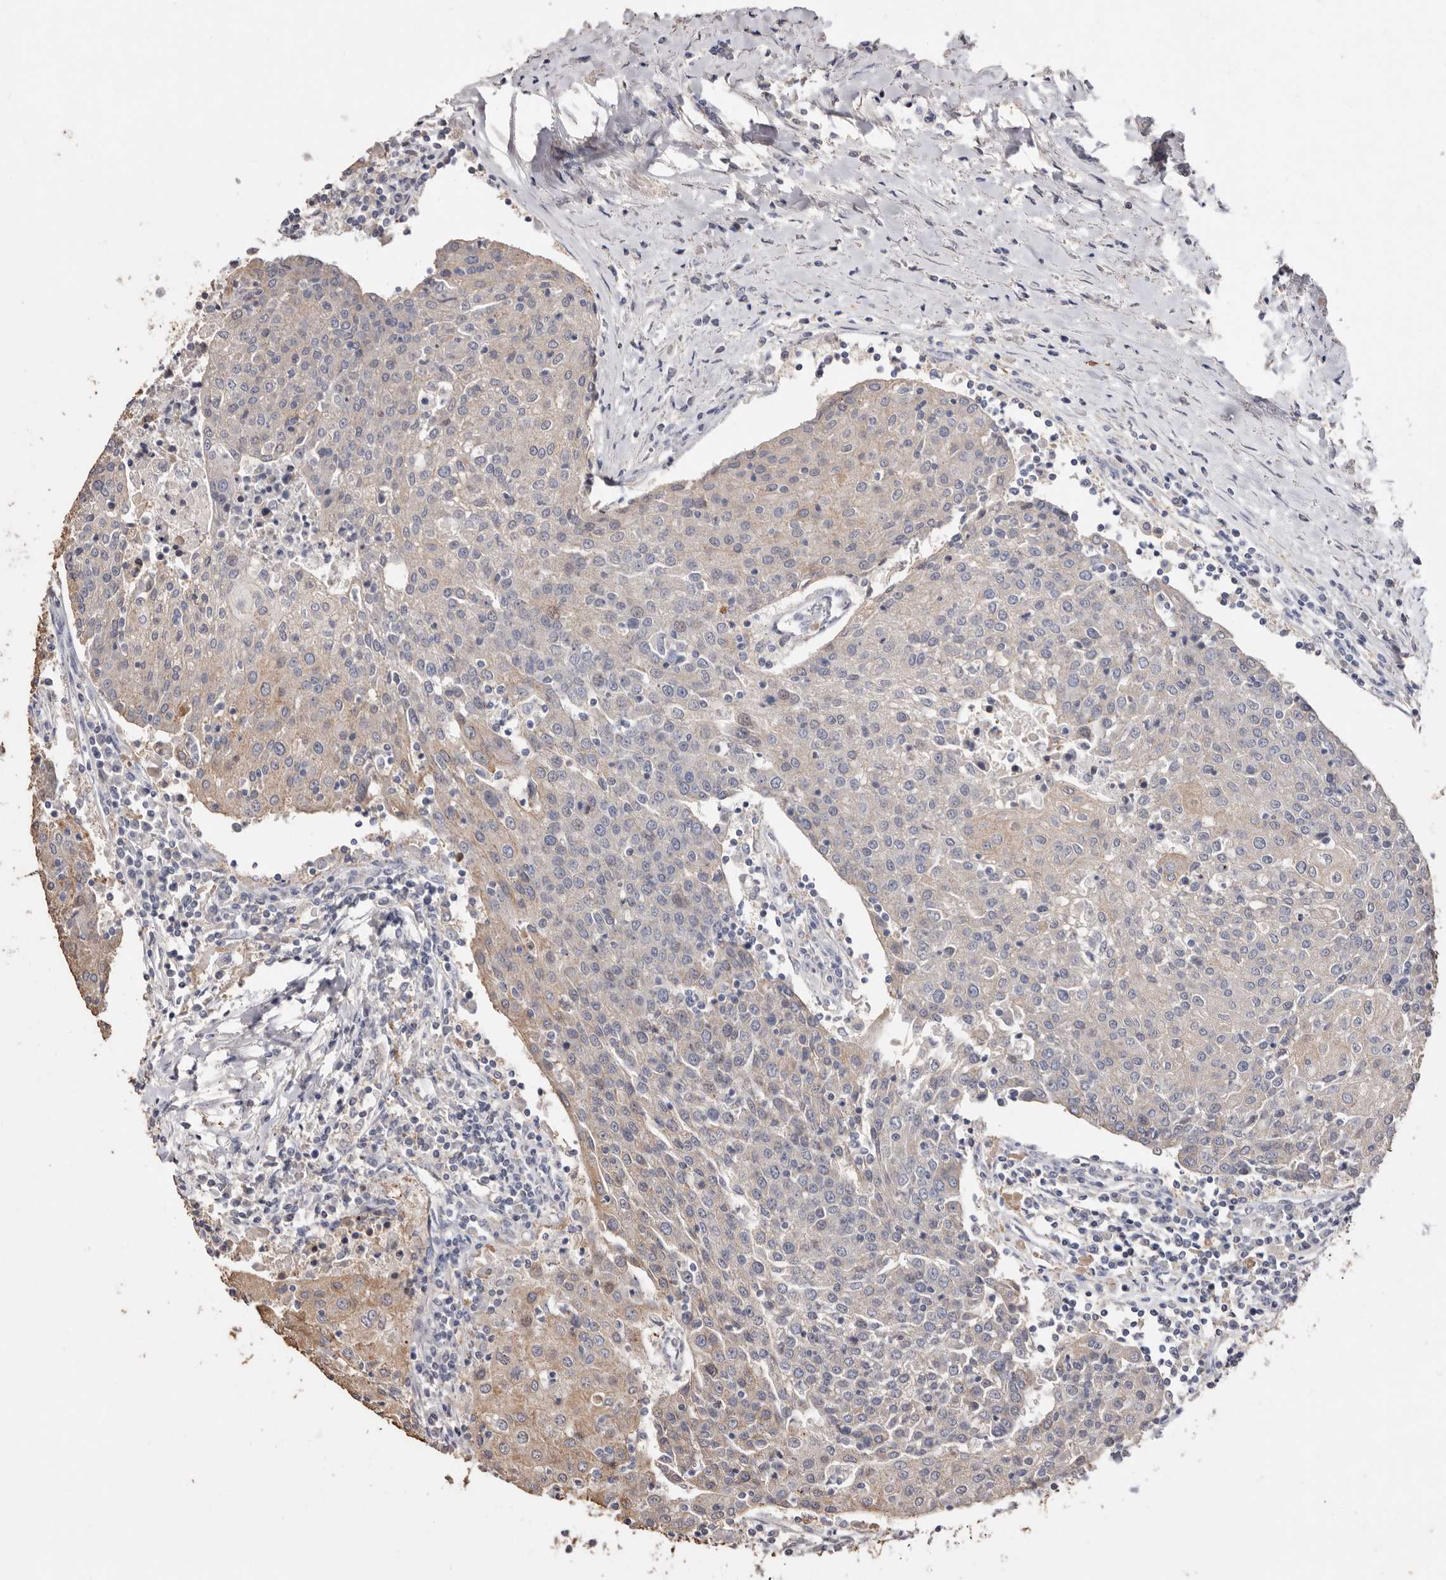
{"staining": {"intensity": "weak", "quantity": "<25%", "location": "cytoplasmic/membranous"}, "tissue": "urothelial cancer", "cell_type": "Tumor cells", "image_type": "cancer", "snomed": [{"axis": "morphology", "description": "Urothelial carcinoma, High grade"}, {"axis": "topography", "description": "Urinary bladder"}], "caption": "Immunohistochemistry image of high-grade urothelial carcinoma stained for a protein (brown), which displays no positivity in tumor cells.", "gene": "GRAMD2A", "patient": {"sex": "female", "age": 85}}